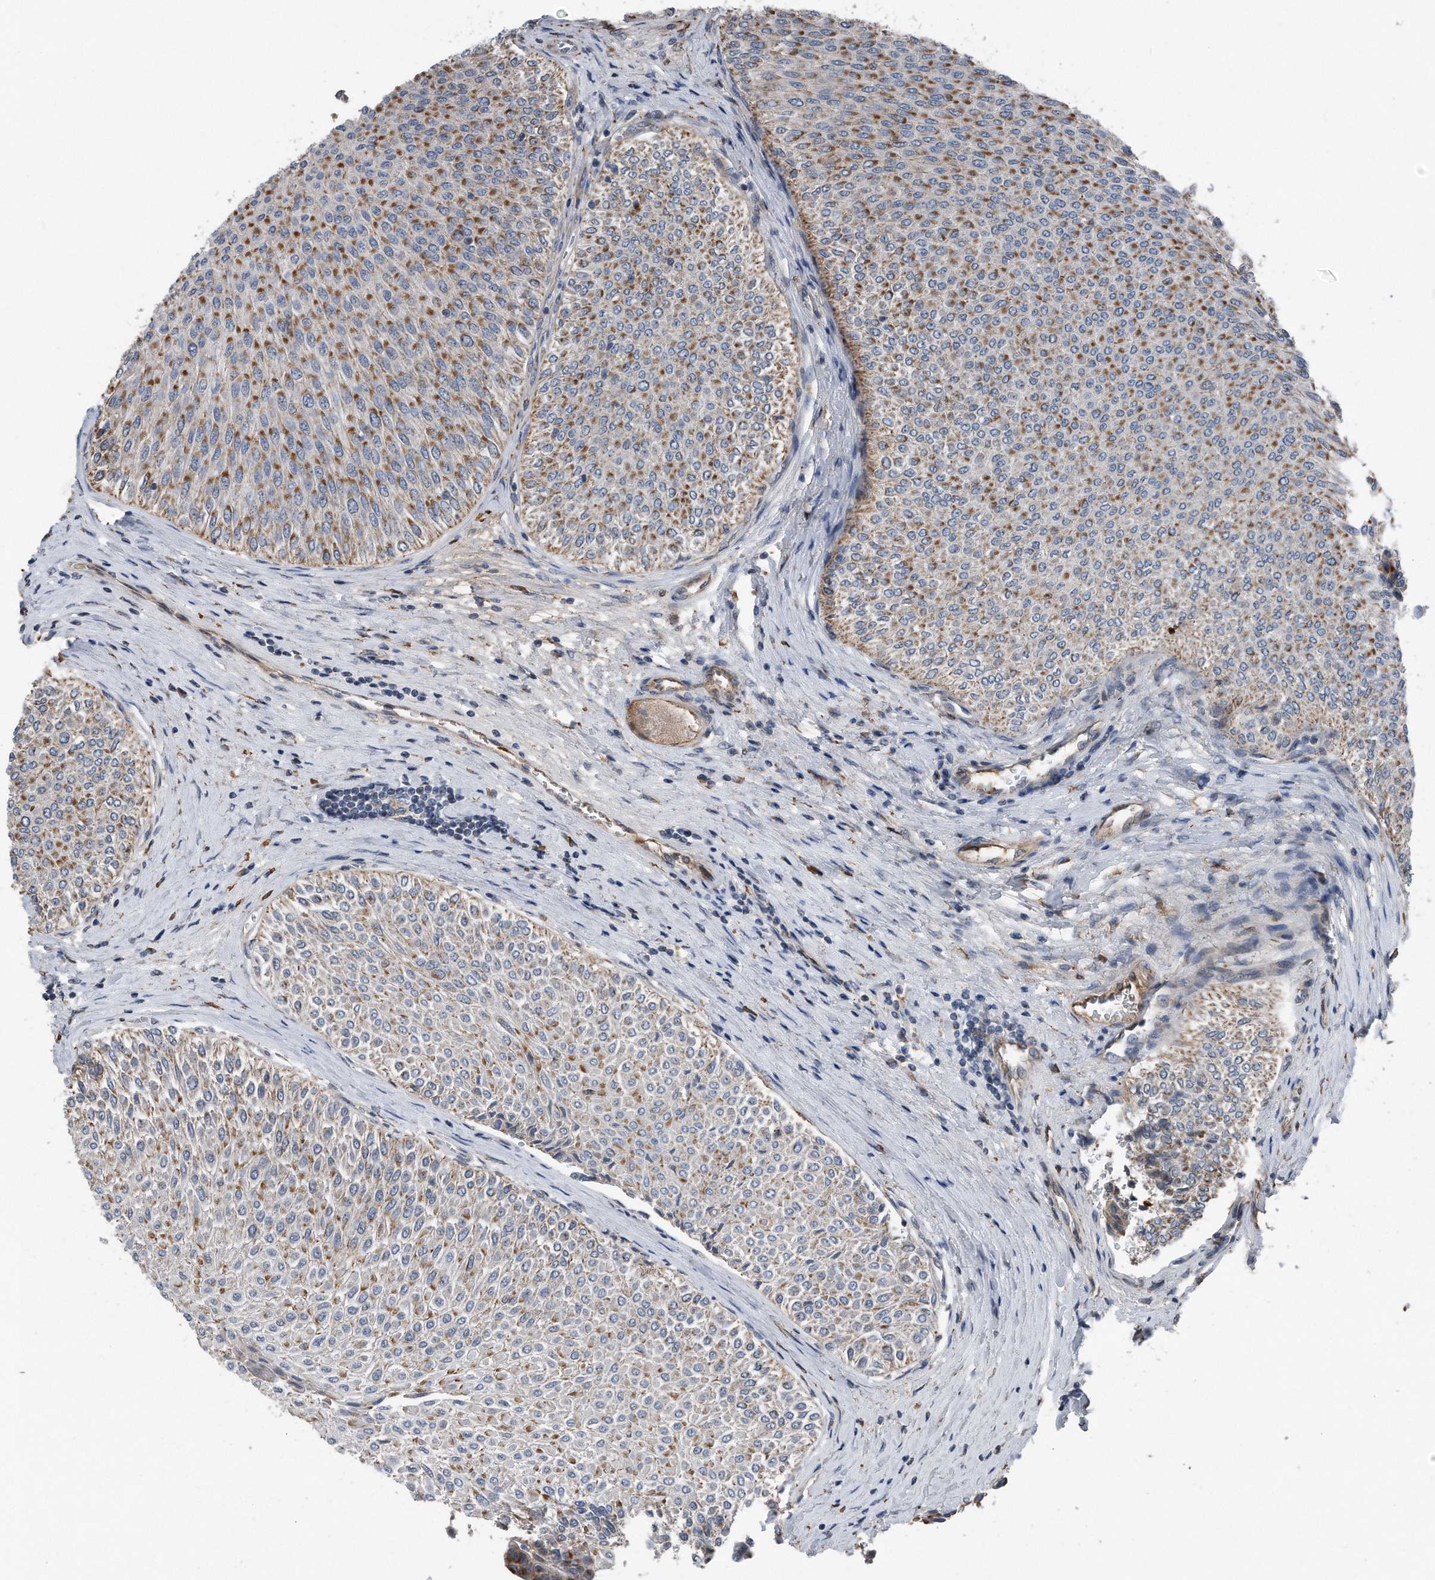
{"staining": {"intensity": "moderate", "quantity": ">75%", "location": "cytoplasmic/membranous"}, "tissue": "urothelial cancer", "cell_type": "Tumor cells", "image_type": "cancer", "snomed": [{"axis": "morphology", "description": "Urothelial carcinoma, Low grade"}, {"axis": "topography", "description": "Urinary bladder"}], "caption": "Immunohistochemical staining of human urothelial cancer shows medium levels of moderate cytoplasmic/membranous positivity in approximately >75% of tumor cells. Immunohistochemistry stains the protein of interest in brown and the nuclei are stained blue.", "gene": "DST", "patient": {"sex": "male", "age": 78}}